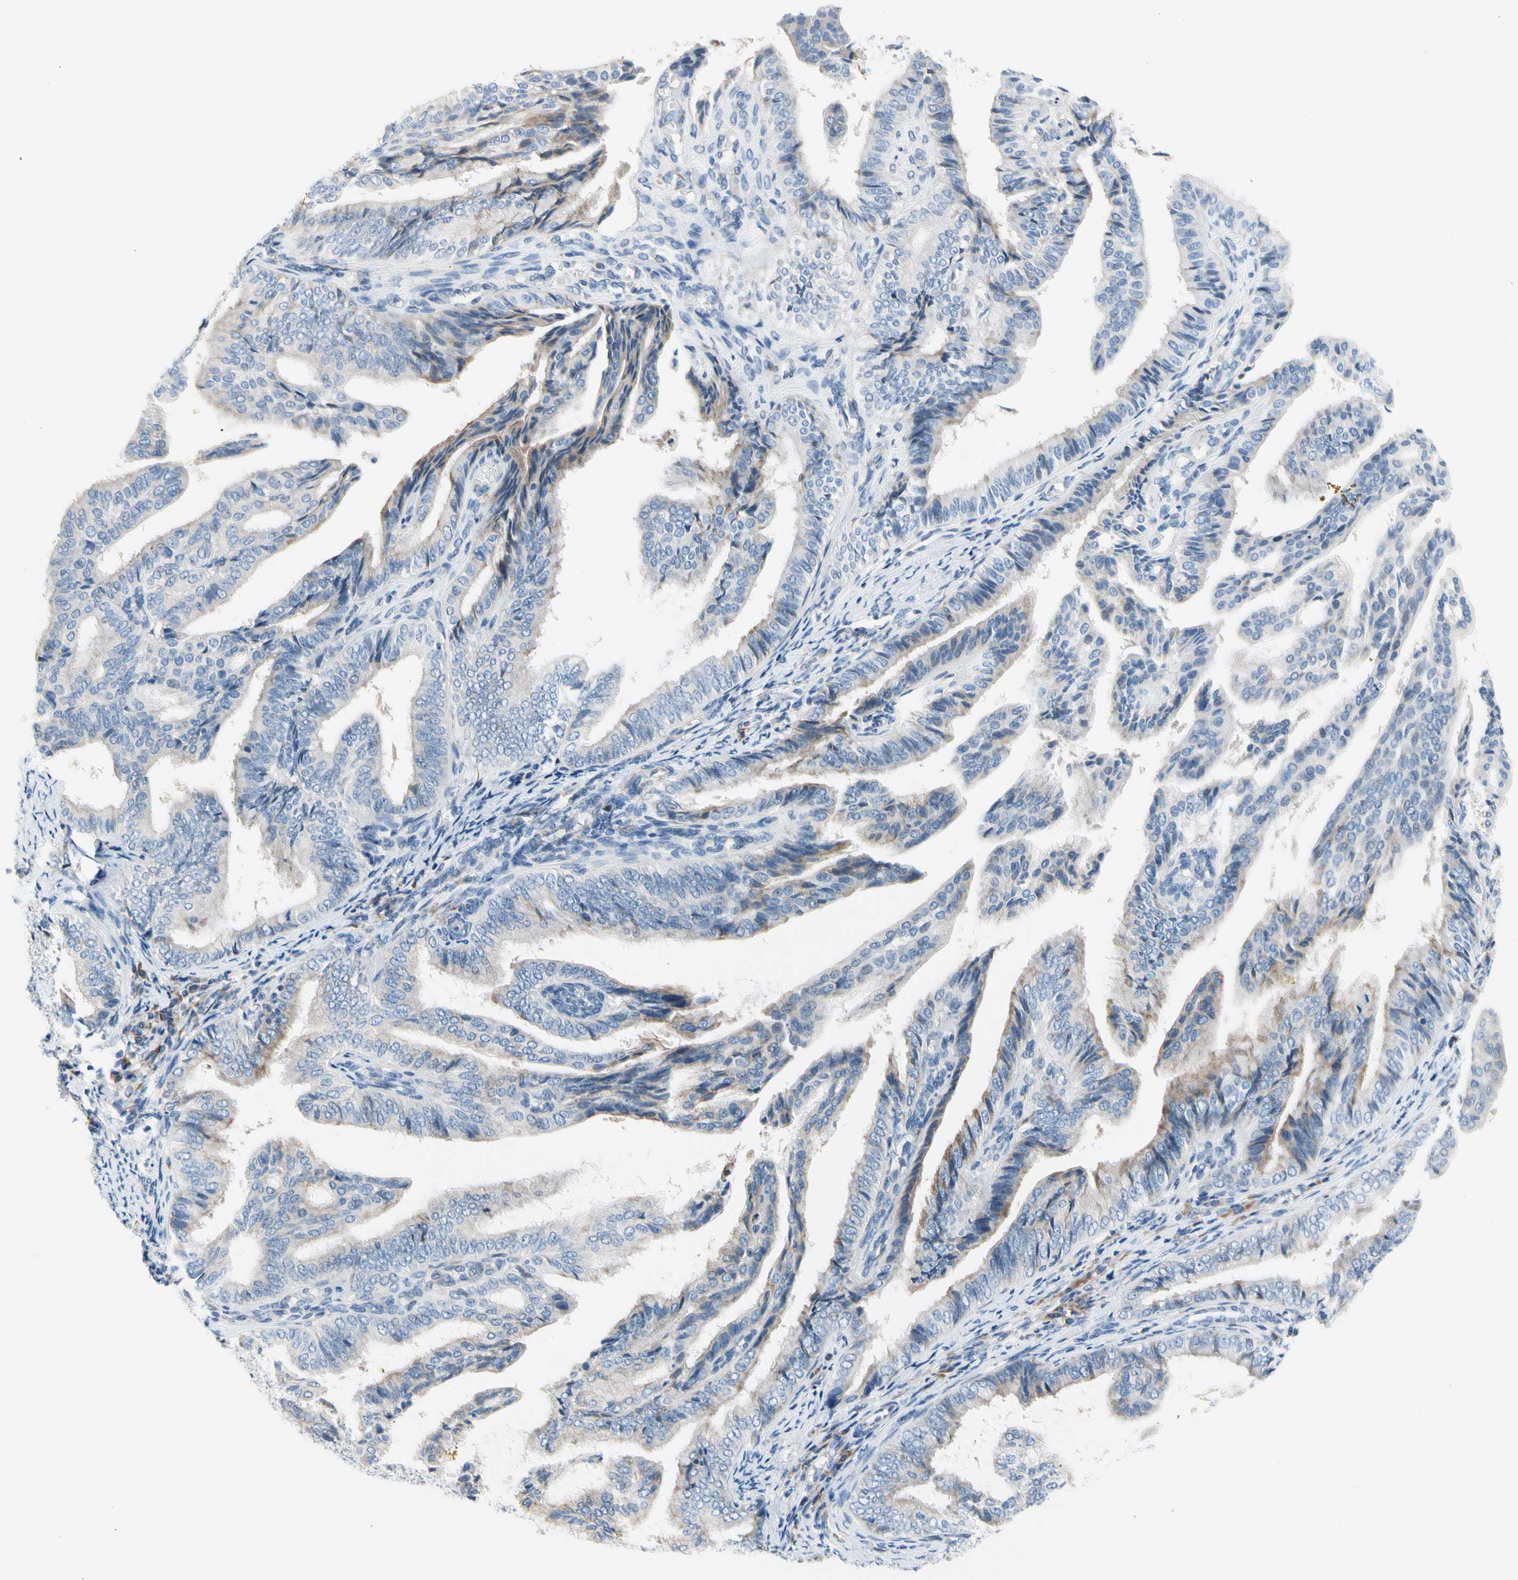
{"staining": {"intensity": "weak", "quantity": "<25%", "location": "cytoplasmic/membranous"}, "tissue": "endometrial cancer", "cell_type": "Tumor cells", "image_type": "cancer", "snomed": [{"axis": "morphology", "description": "Adenocarcinoma, NOS"}, {"axis": "topography", "description": "Endometrium"}], "caption": "Immunohistochemical staining of adenocarcinoma (endometrial) shows no significant staining in tumor cells.", "gene": "STXBP1", "patient": {"sex": "female", "age": 58}}